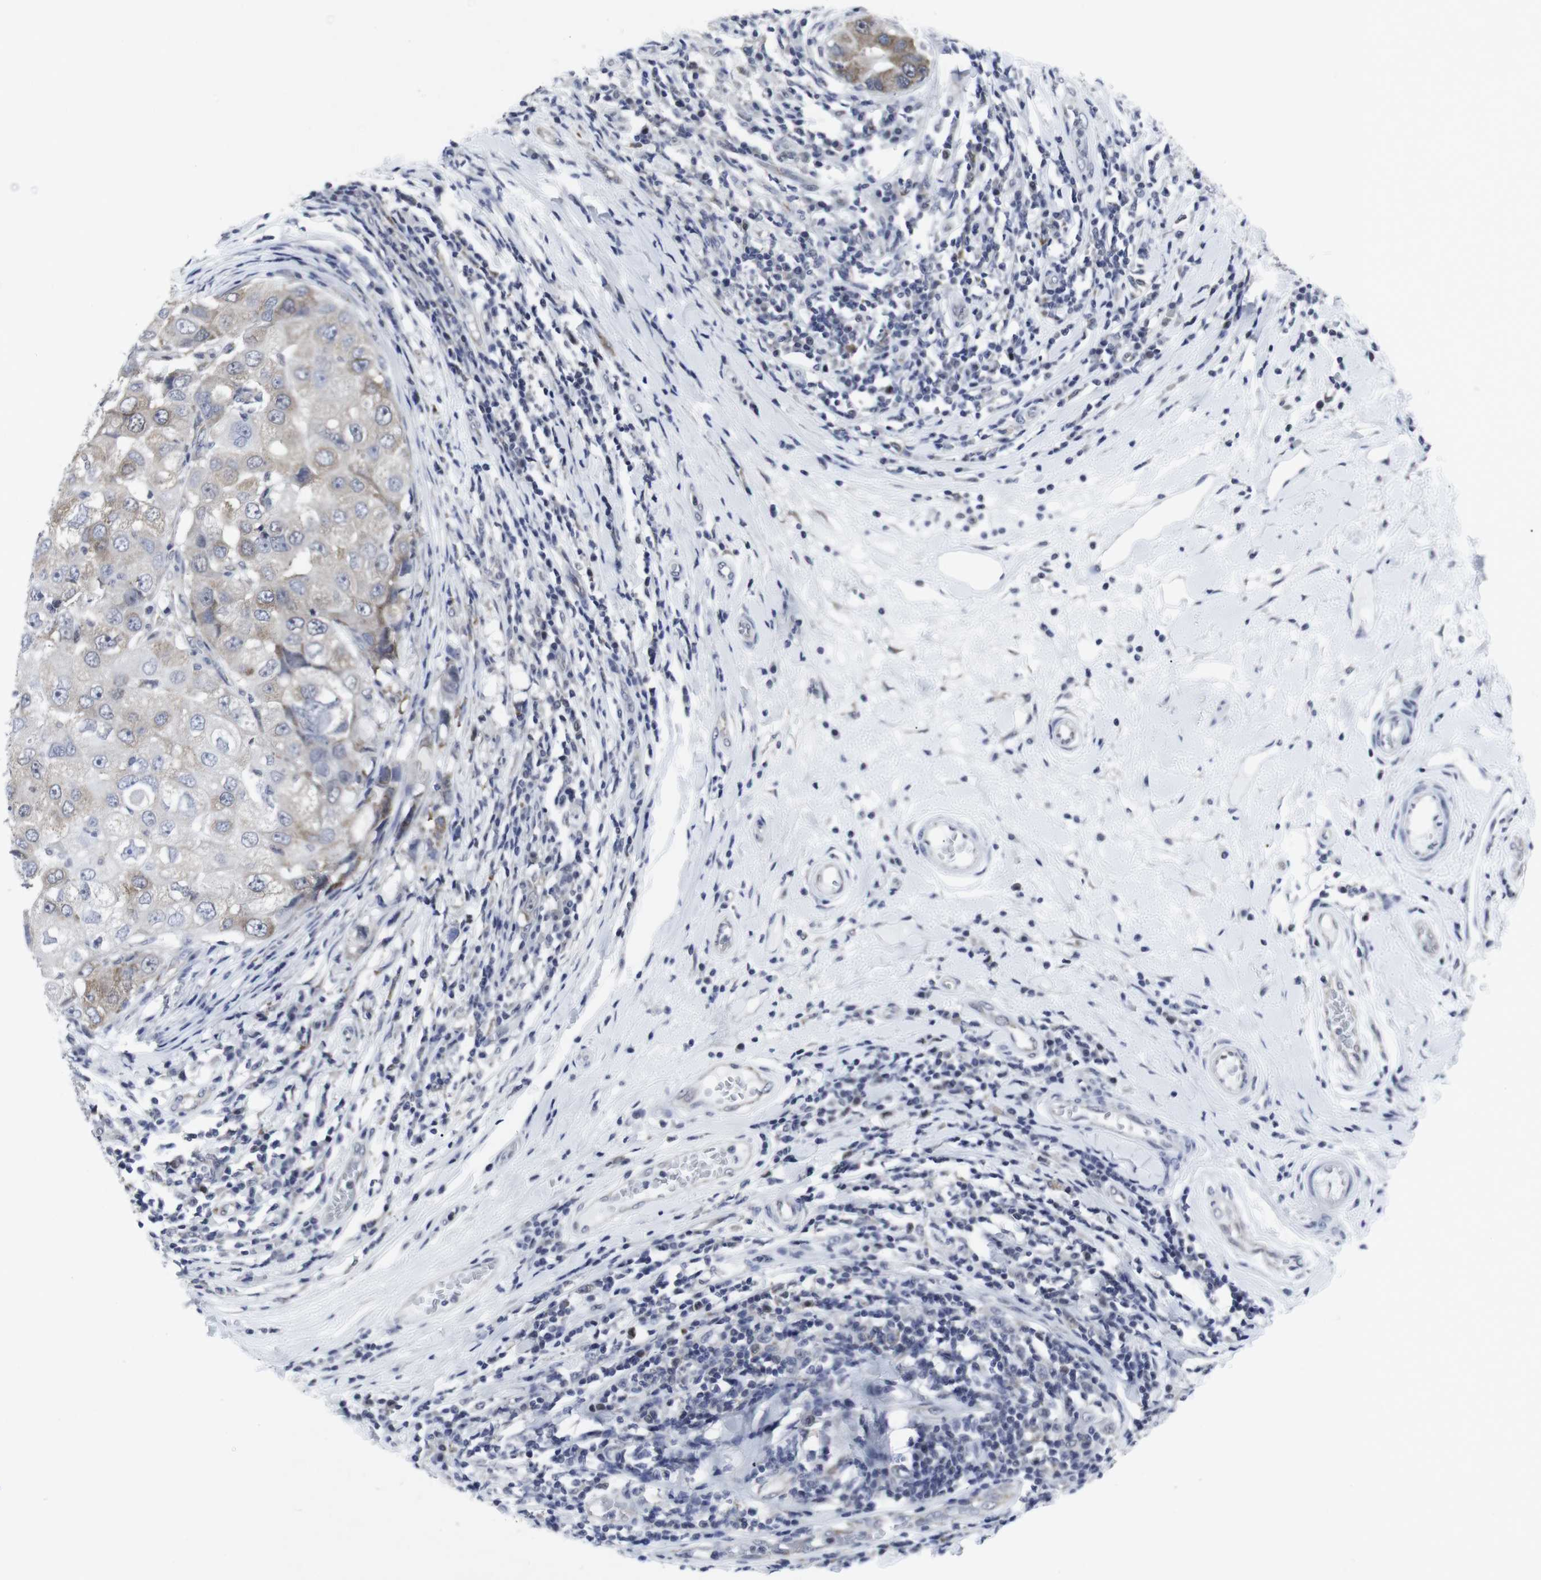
{"staining": {"intensity": "moderate", "quantity": "25%-75%", "location": "cytoplasmic/membranous"}, "tissue": "breast cancer", "cell_type": "Tumor cells", "image_type": "cancer", "snomed": [{"axis": "morphology", "description": "Duct carcinoma"}, {"axis": "topography", "description": "Breast"}], "caption": "IHC of human breast cancer demonstrates medium levels of moderate cytoplasmic/membranous positivity in approximately 25%-75% of tumor cells.", "gene": "GEMIN2", "patient": {"sex": "female", "age": 27}}